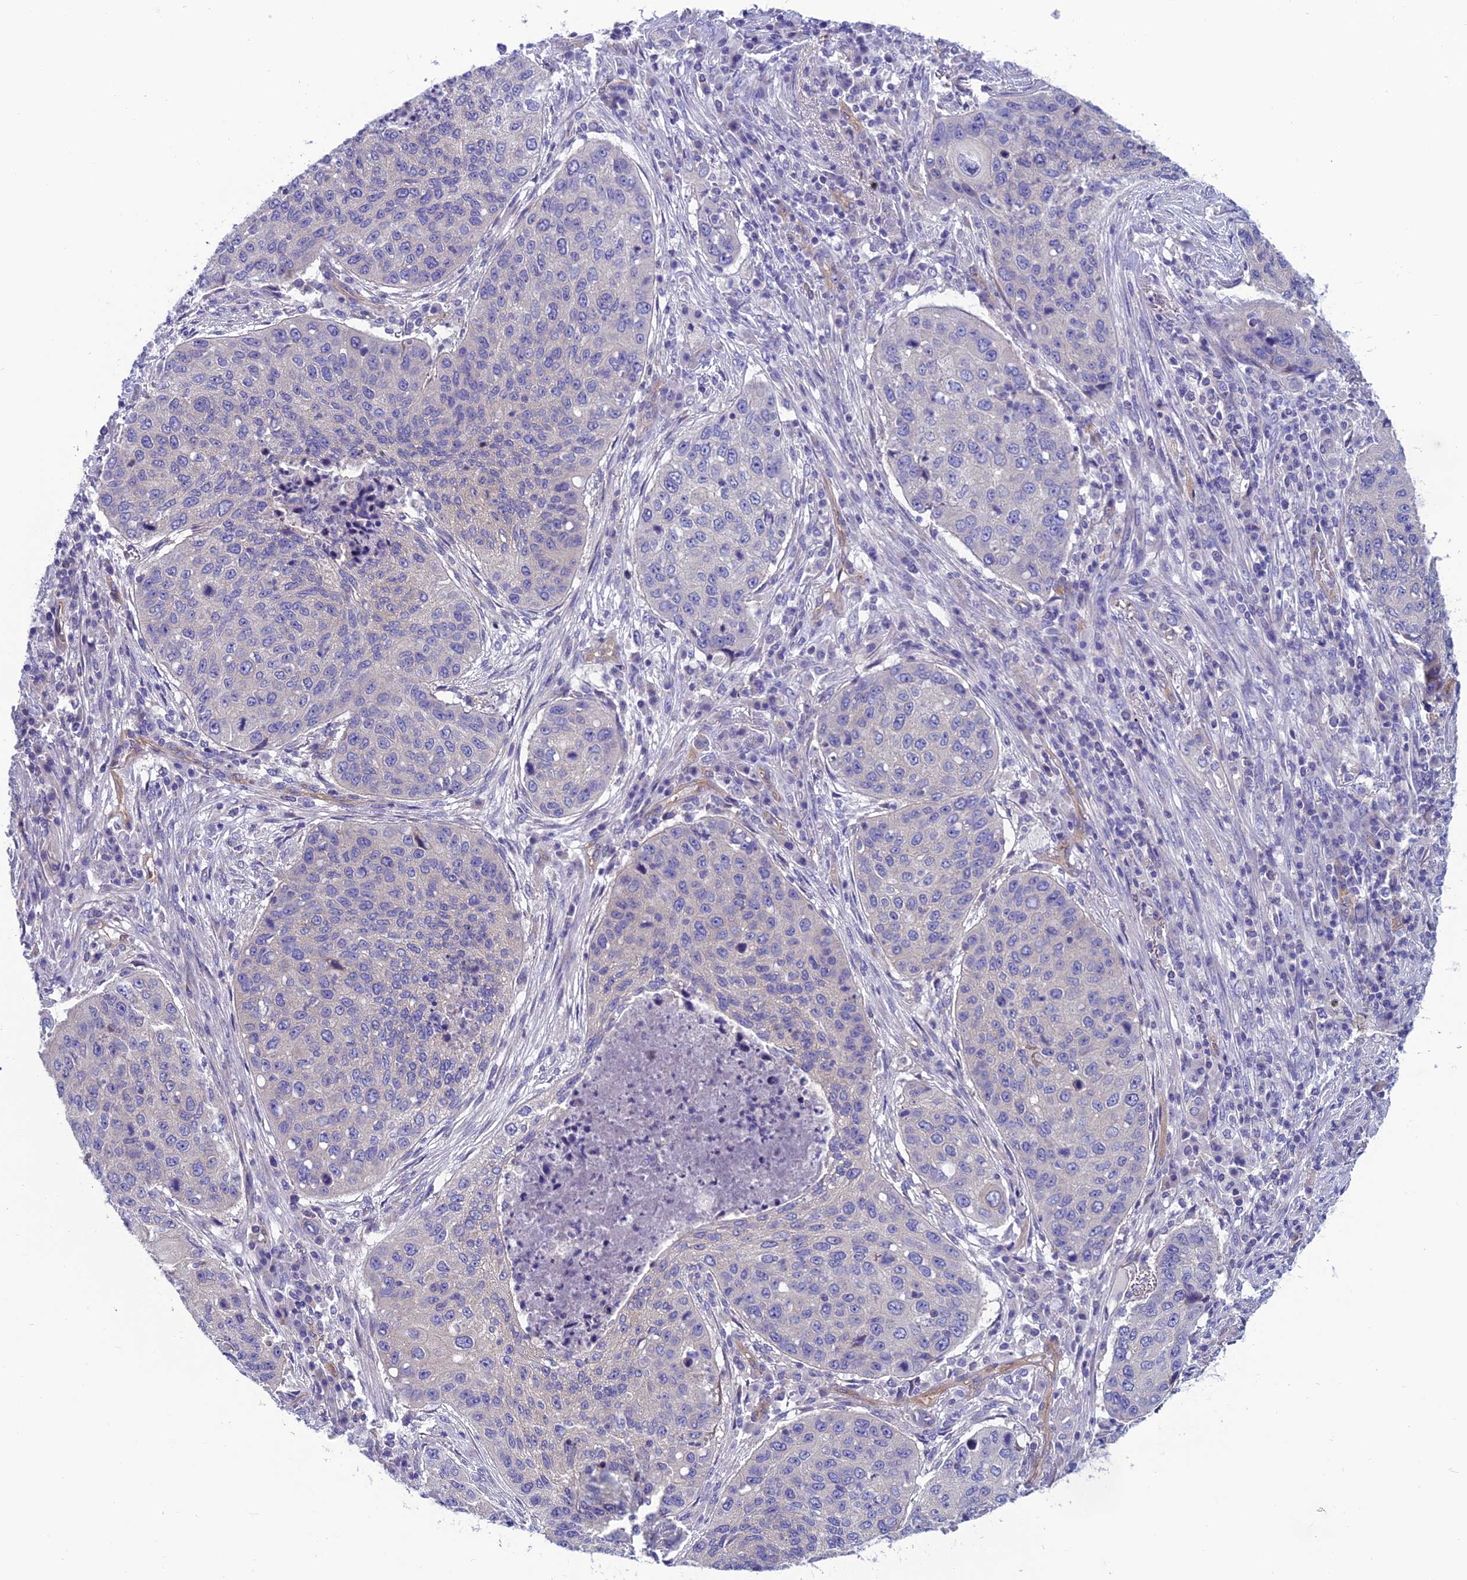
{"staining": {"intensity": "negative", "quantity": "none", "location": "none"}, "tissue": "lung cancer", "cell_type": "Tumor cells", "image_type": "cancer", "snomed": [{"axis": "morphology", "description": "Squamous cell carcinoma, NOS"}, {"axis": "topography", "description": "Lung"}], "caption": "This photomicrograph is of lung cancer stained with immunohistochemistry (IHC) to label a protein in brown with the nuclei are counter-stained blue. There is no positivity in tumor cells.", "gene": "PPFIA3", "patient": {"sex": "female", "age": 63}}